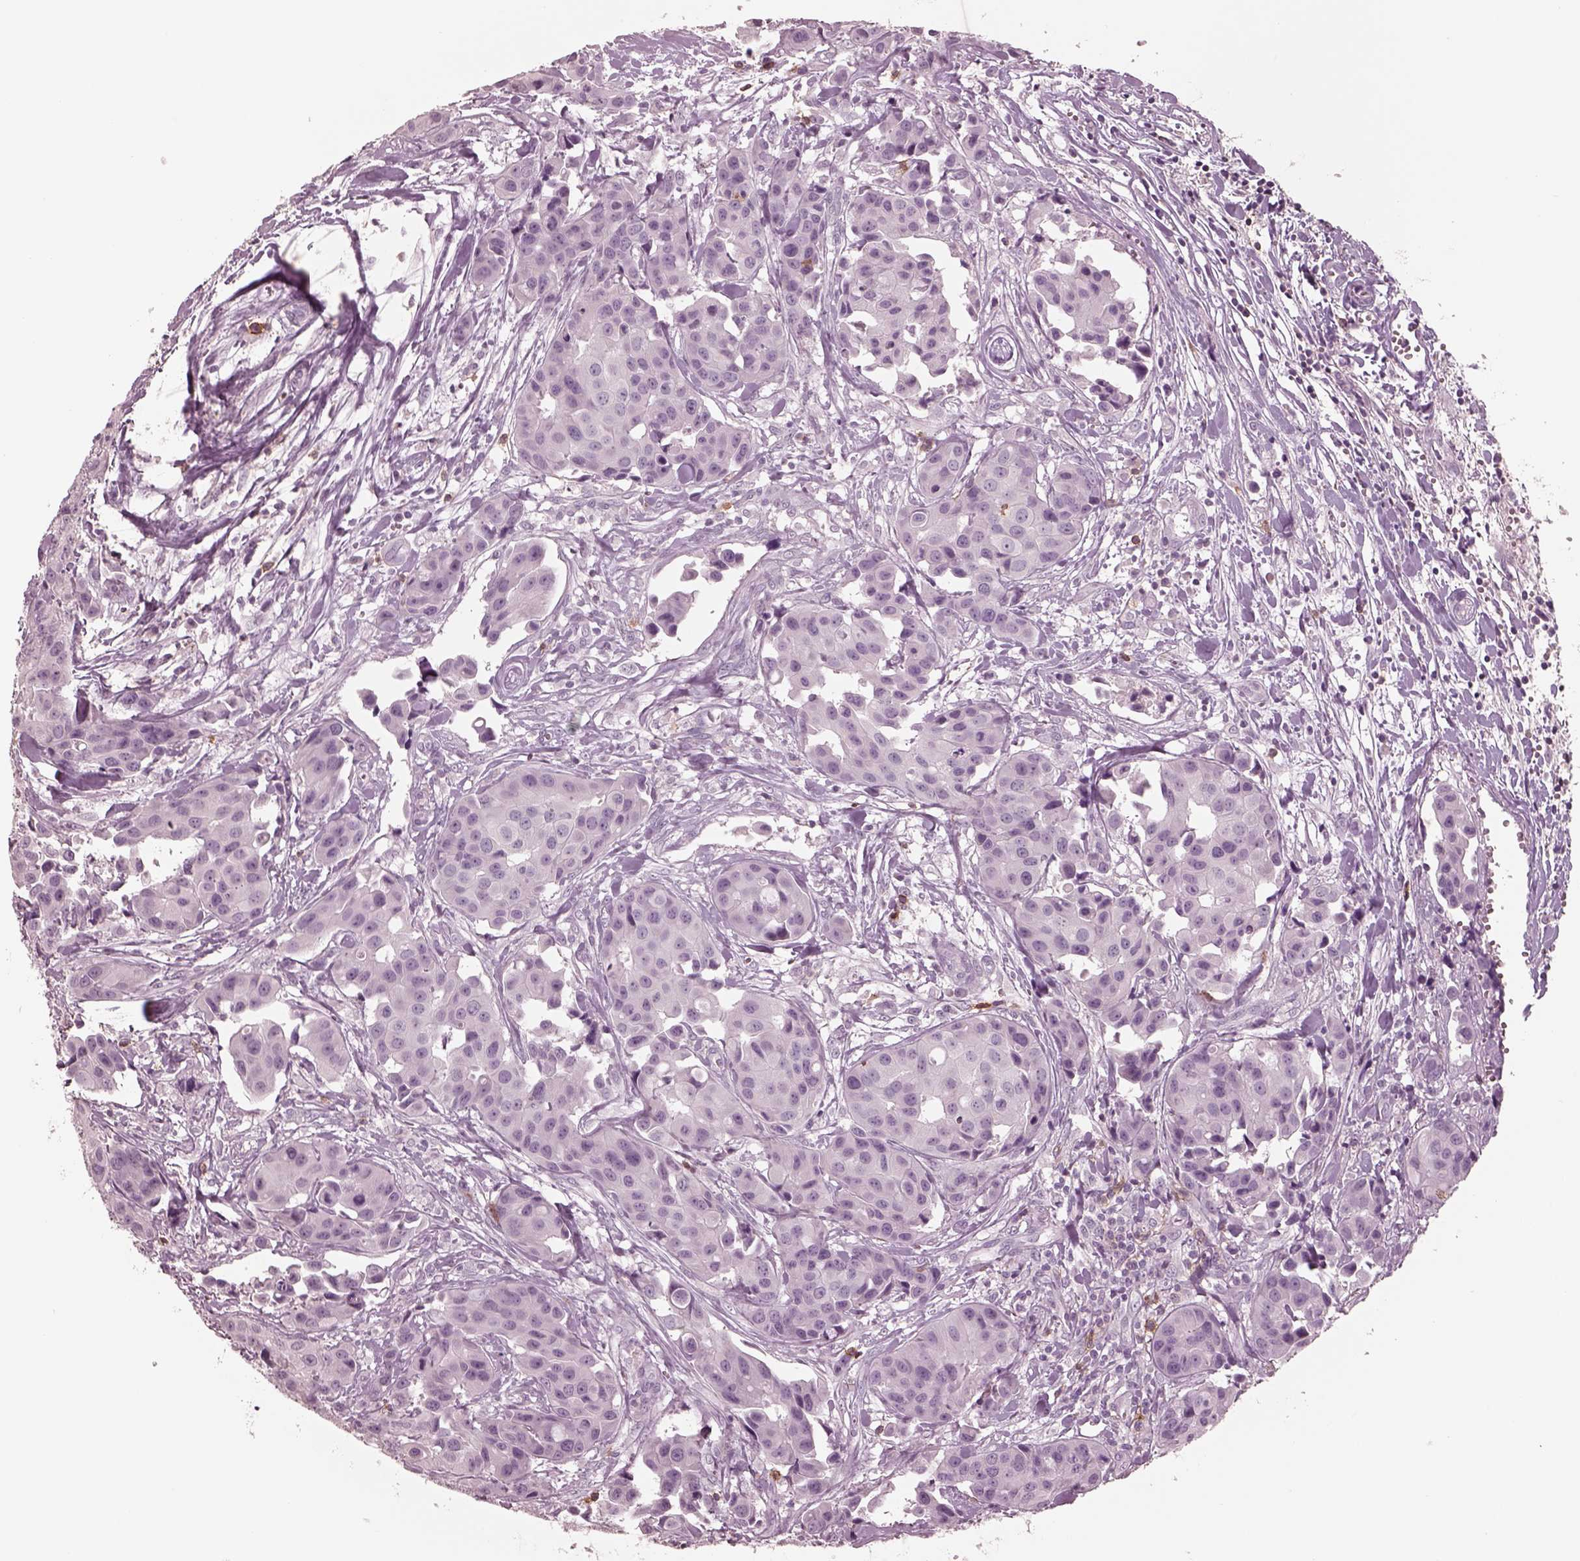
{"staining": {"intensity": "negative", "quantity": "none", "location": "none"}, "tissue": "head and neck cancer", "cell_type": "Tumor cells", "image_type": "cancer", "snomed": [{"axis": "morphology", "description": "Adenocarcinoma, NOS"}, {"axis": "topography", "description": "Head-Neck"}], "caption": "Tumor cells are negative for protein expression in human adenocarcinoma (head and neck). (Stains: DAB immunohistochemistry (IHC) with hematoxylin counter stain, Microscopy: brightfield microscopy at high magnification).", "gene": "PDCD1", "patient": {"sex": "male", "age": 76}}